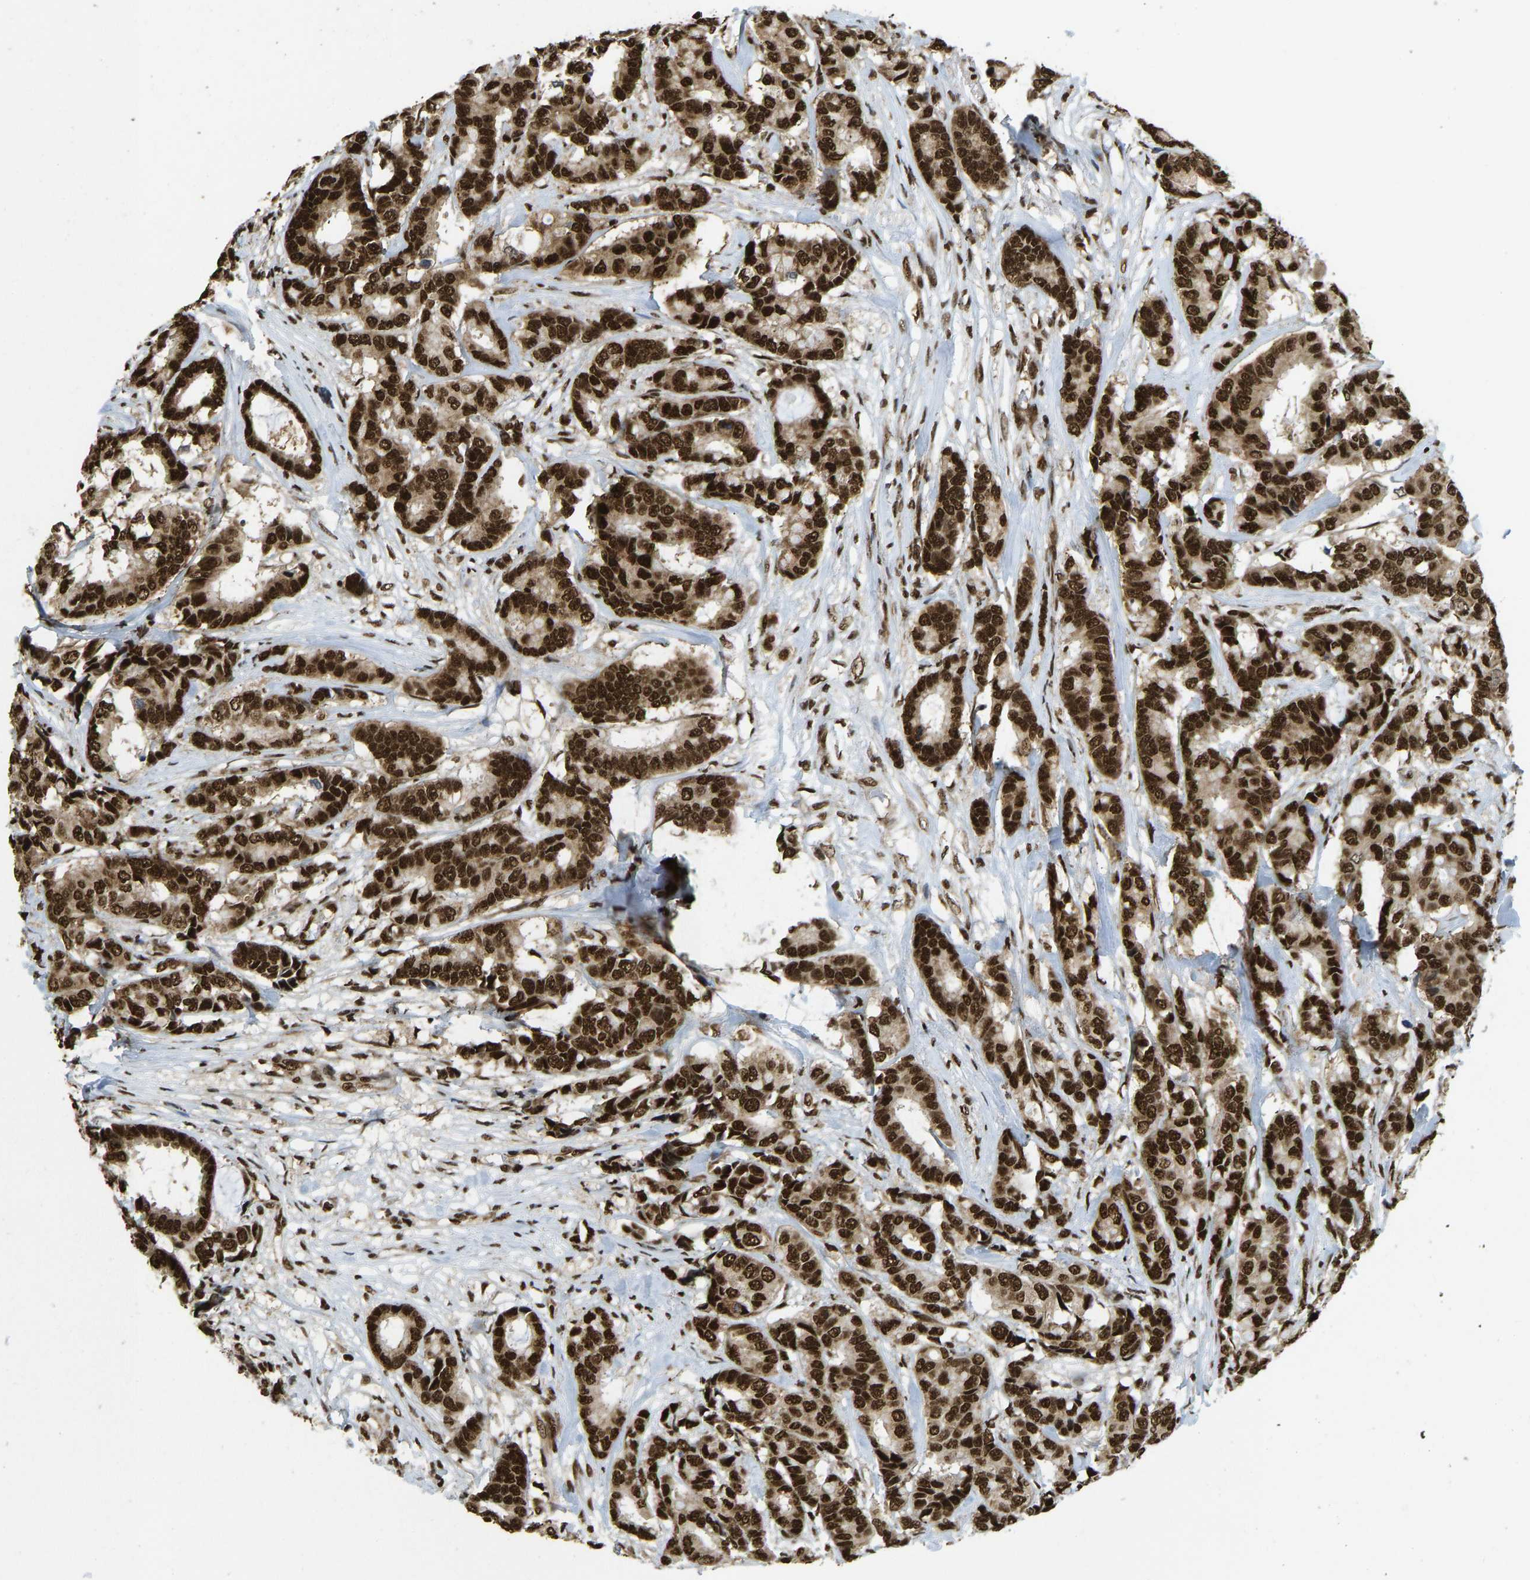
{"staining": {"intensity": "strong", "quantity": ">75%", "location": "nuclear"}, "tissue": "breast cancer", "cell_type": "Tumor cells", "image_type": "cancer", "snomed": [{"axis": "morphology", "description": "Duct carcinoma"}, {"axis": "topography", "description": "Breast"}], "caption": "Immunohistochemistry image of neoplastic tissue: breast infiltrating ductal carcinoma stained using immunohistochemistry (IHC) reveals high levels of strong protein expression localized specifically in the nuclear of tumor cells, appearing as a nuclear brown color.", "gene": "ZSCAN20", "patient": {"sex": "female", "age": 87}}